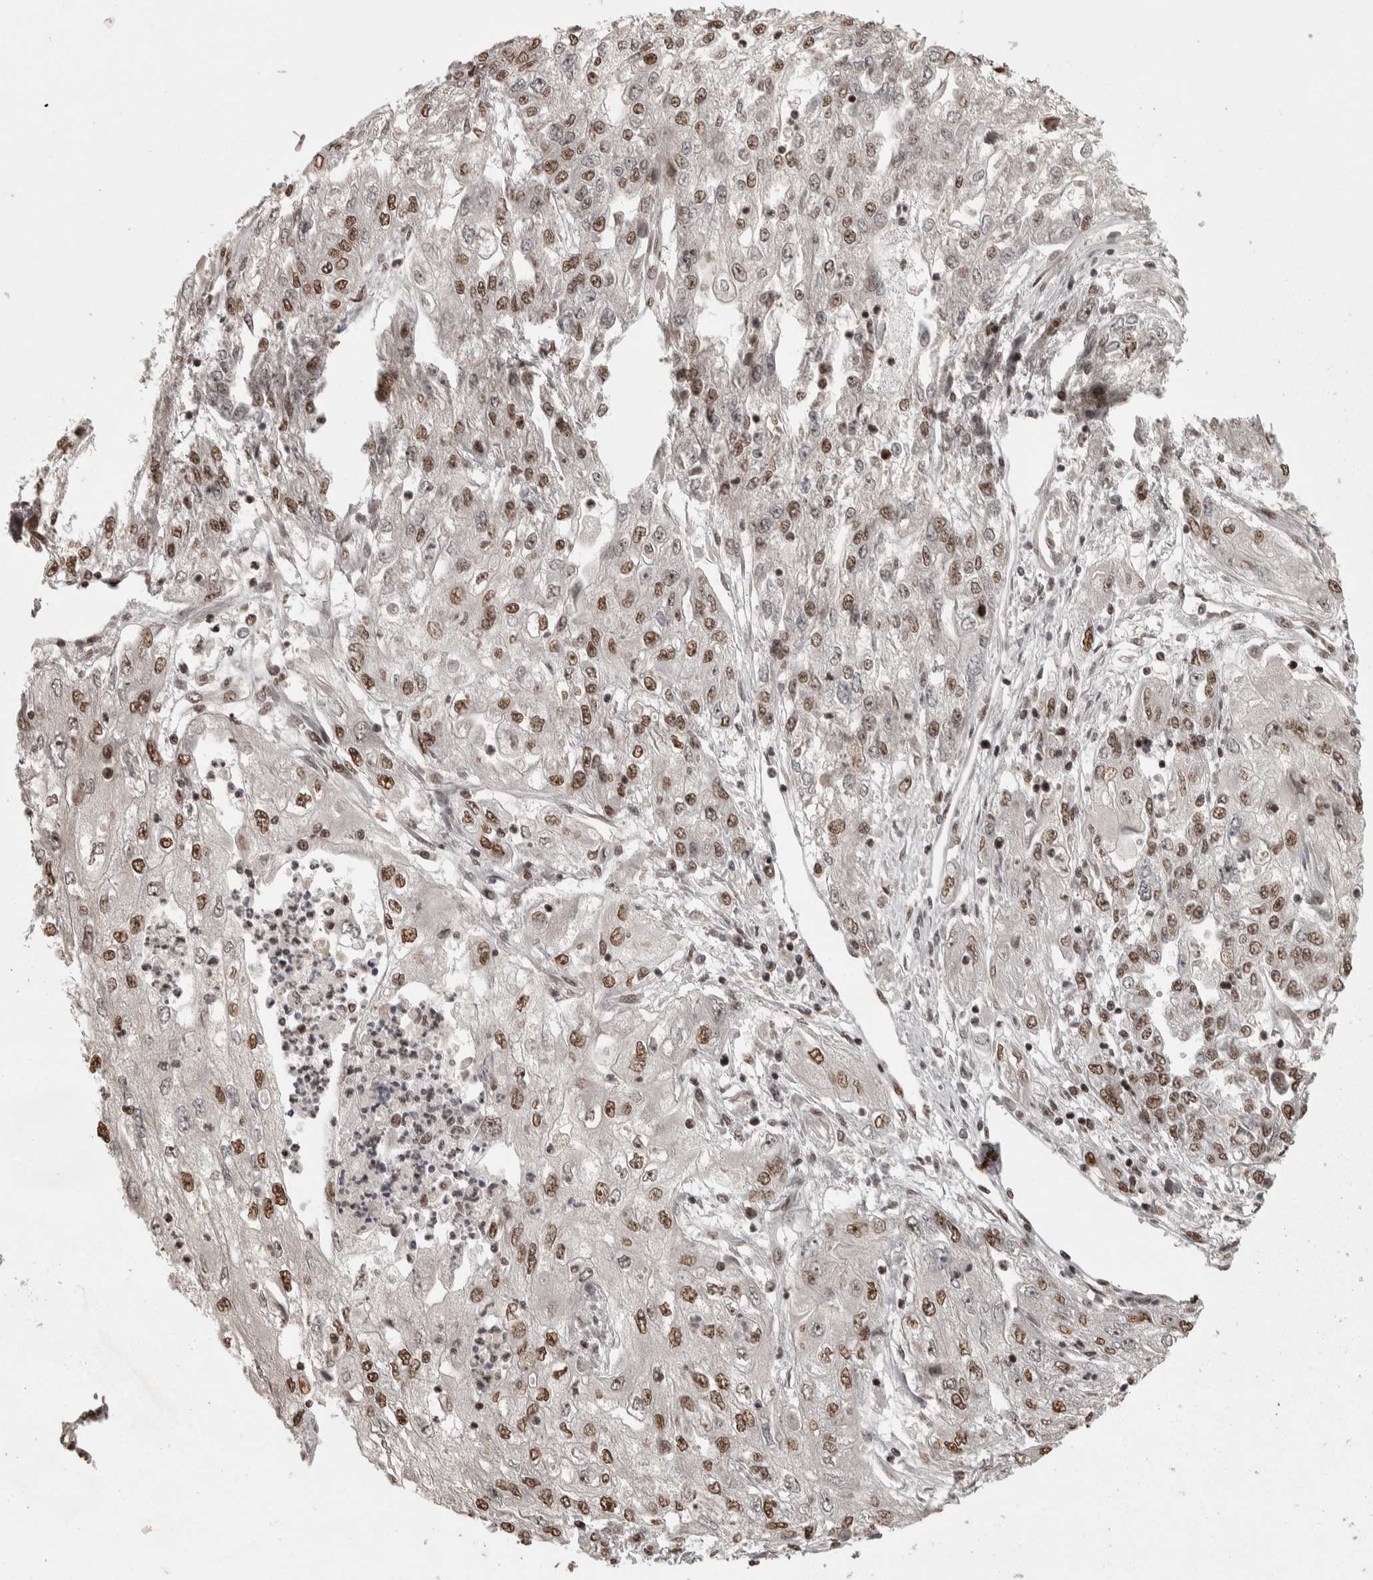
{"staining": {"intensity": "moderate", "quantity": ">75%", "location": "nuclear"}, "tissue": "endometrial cancer", "cell_type": "Tumor cells", "image_type": "cancer", "snomed": [{"axis": "morphology", "description": "Adenocarcinoma, NOS"}, {"axis": "topography", "description": "Endometrium"}], "caption": "Human endometrial cancer (adenocarcinoma) stained with a brown dye demonstrates moderate nuclear positive staining in about >75% of tumor cells.", "gene": "ZFHX4", "patient": {"sex": "female", "age": 49}}